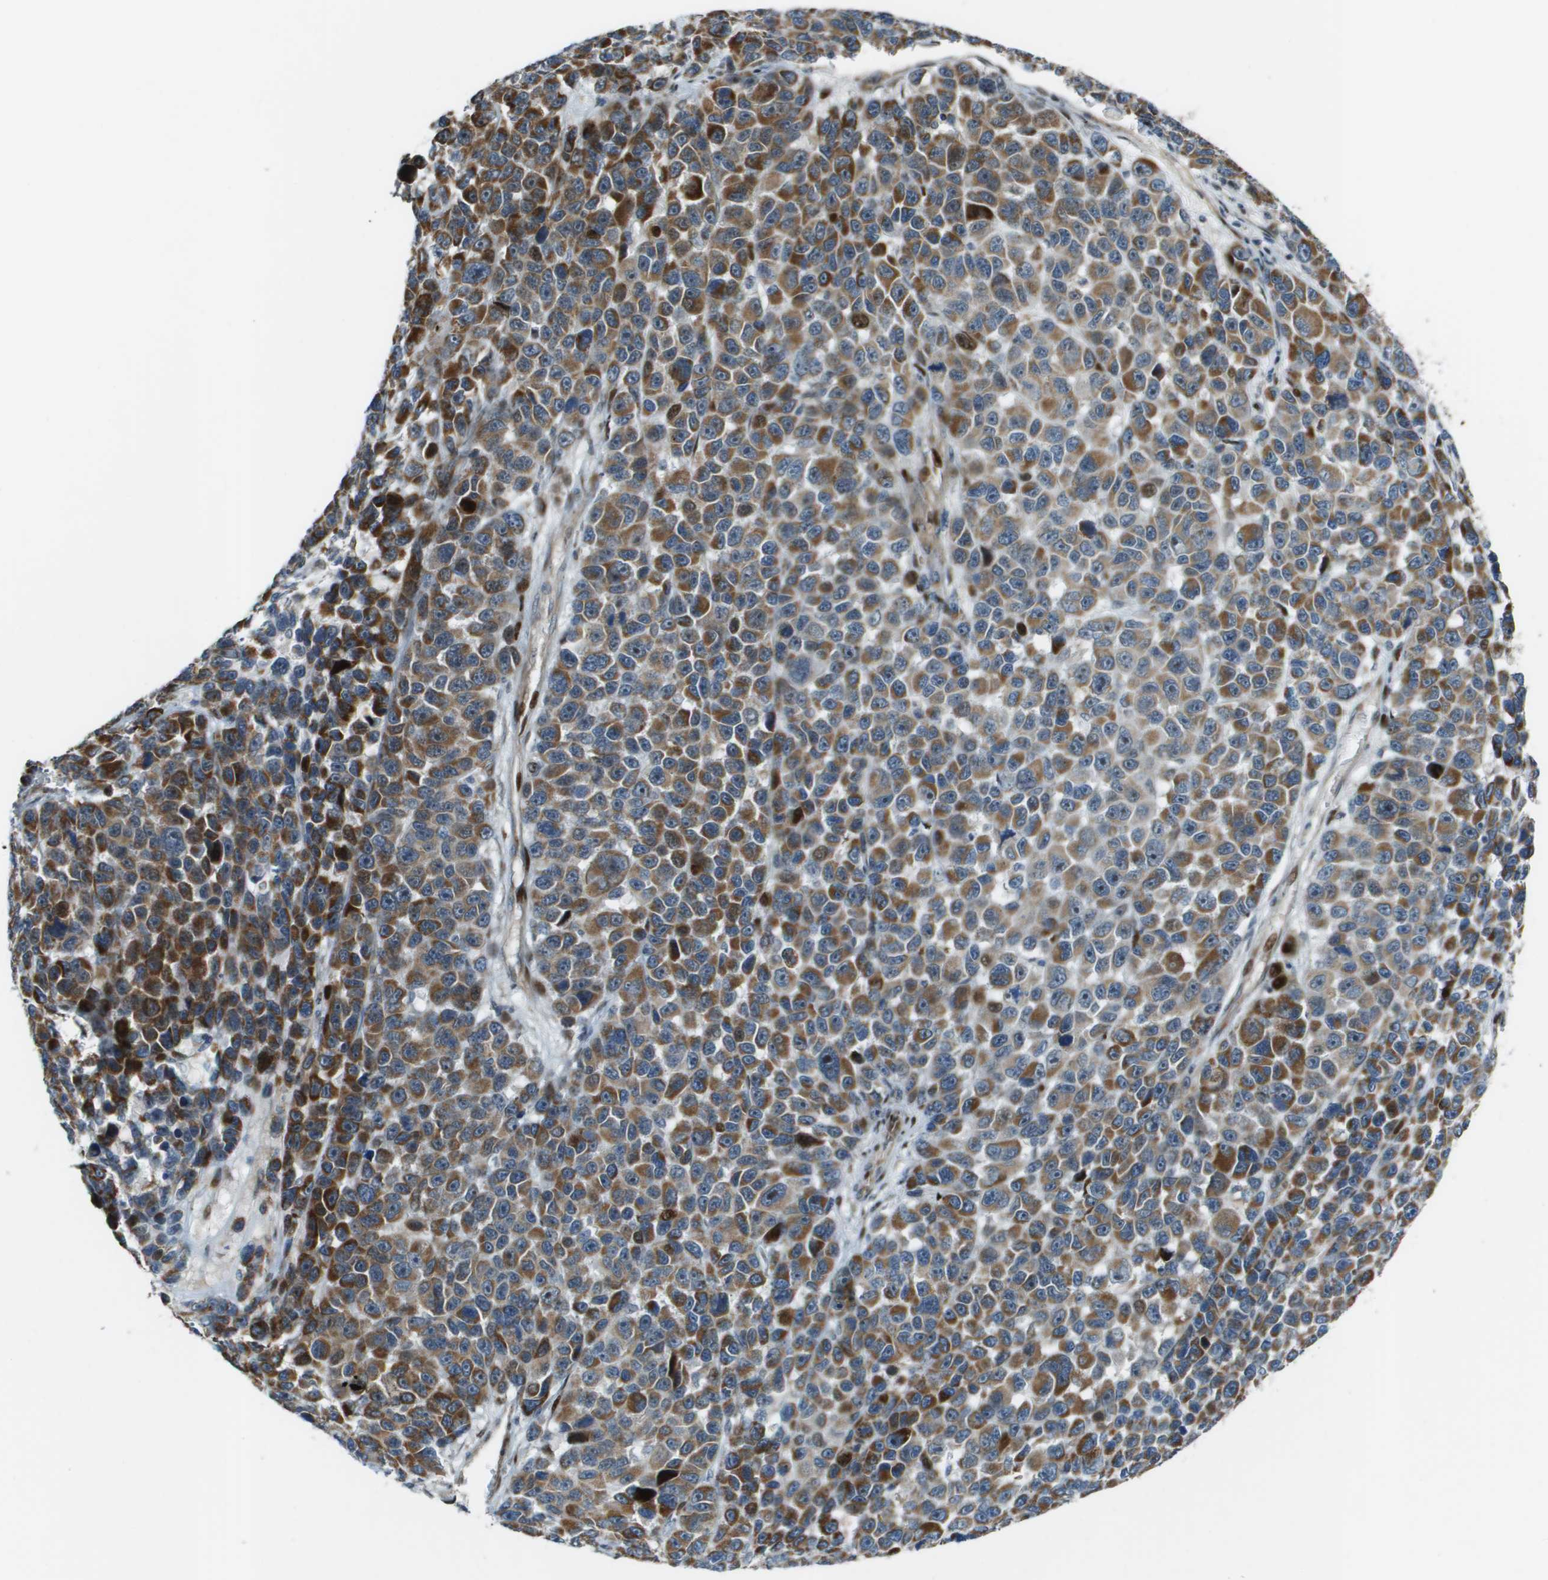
{"staining": {"intensity": "strong", "quantity": ">75%", "location": "cytoplasmic/membranous"}, "tissue": "melanoma", "cell_type": "Tumor cells", "image_type": "cancer", "snomed": [{"axis": "morphology", "description": "Malignant melanoma, NOS"}, {"axis": "topography", "description": "Skin"}], "caption": "This is an image of immunohistochemistry staining of malignant melanoma, which shows strong expression in the cytoplasmic/membranous of tumor cells.", "gene": "MGAT3", "patient": {"sex": "male", "age": 53}}